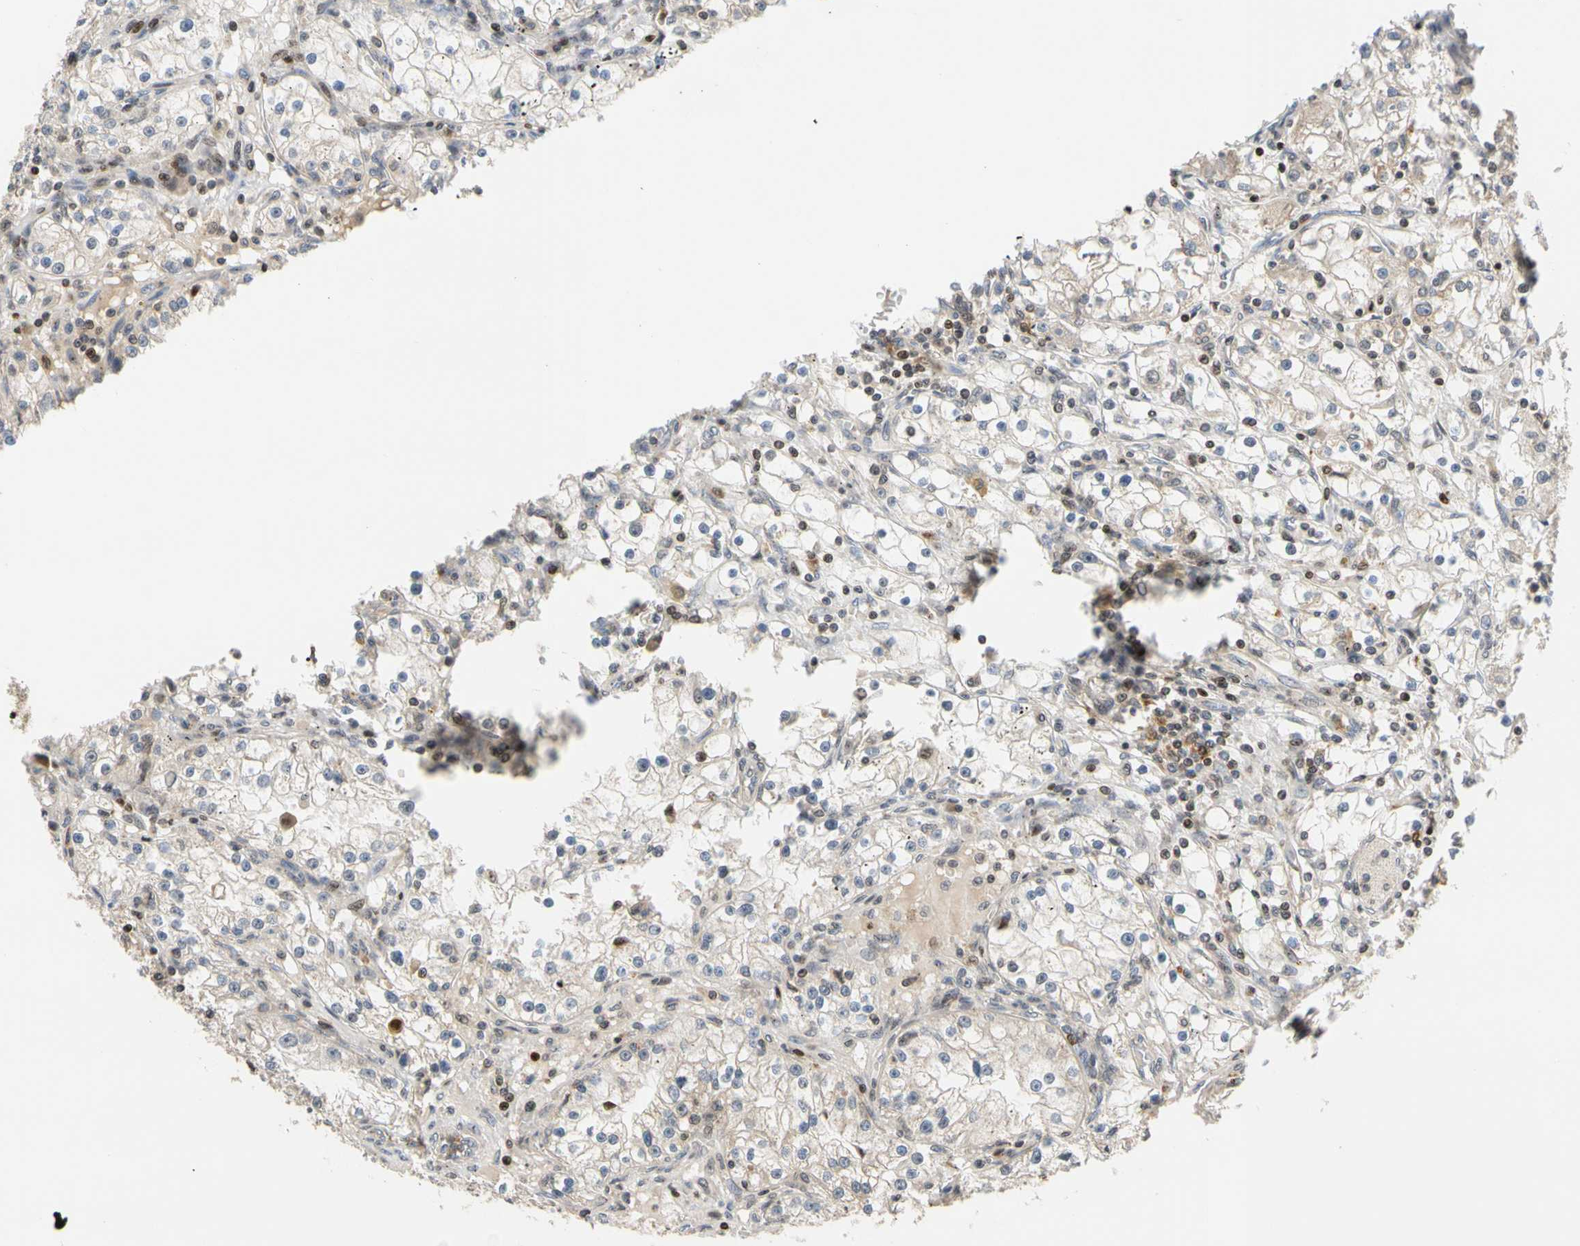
{"staining": {"intensity": "moderate", "quantity": "<25%", "location": "nuclear"}, "tissue": "renal cancer", "cell_type": "Tumor cells", "image_type": "cancer", "snomed": [{"axis": "morphology", "description": "Adenocarcinoma, NOS"}, {"axis": "topography", "description": "Kidney"}], "caption": "The image reveals a brown stain indicating the presence of a protein in the nuclear of tumor cells in renal cancer (adenocarcinoma). (IHC, brightfield microscopy, high magnification).", "gene": "IP6K2", "patient": {"sex": "male", "age": 56}}